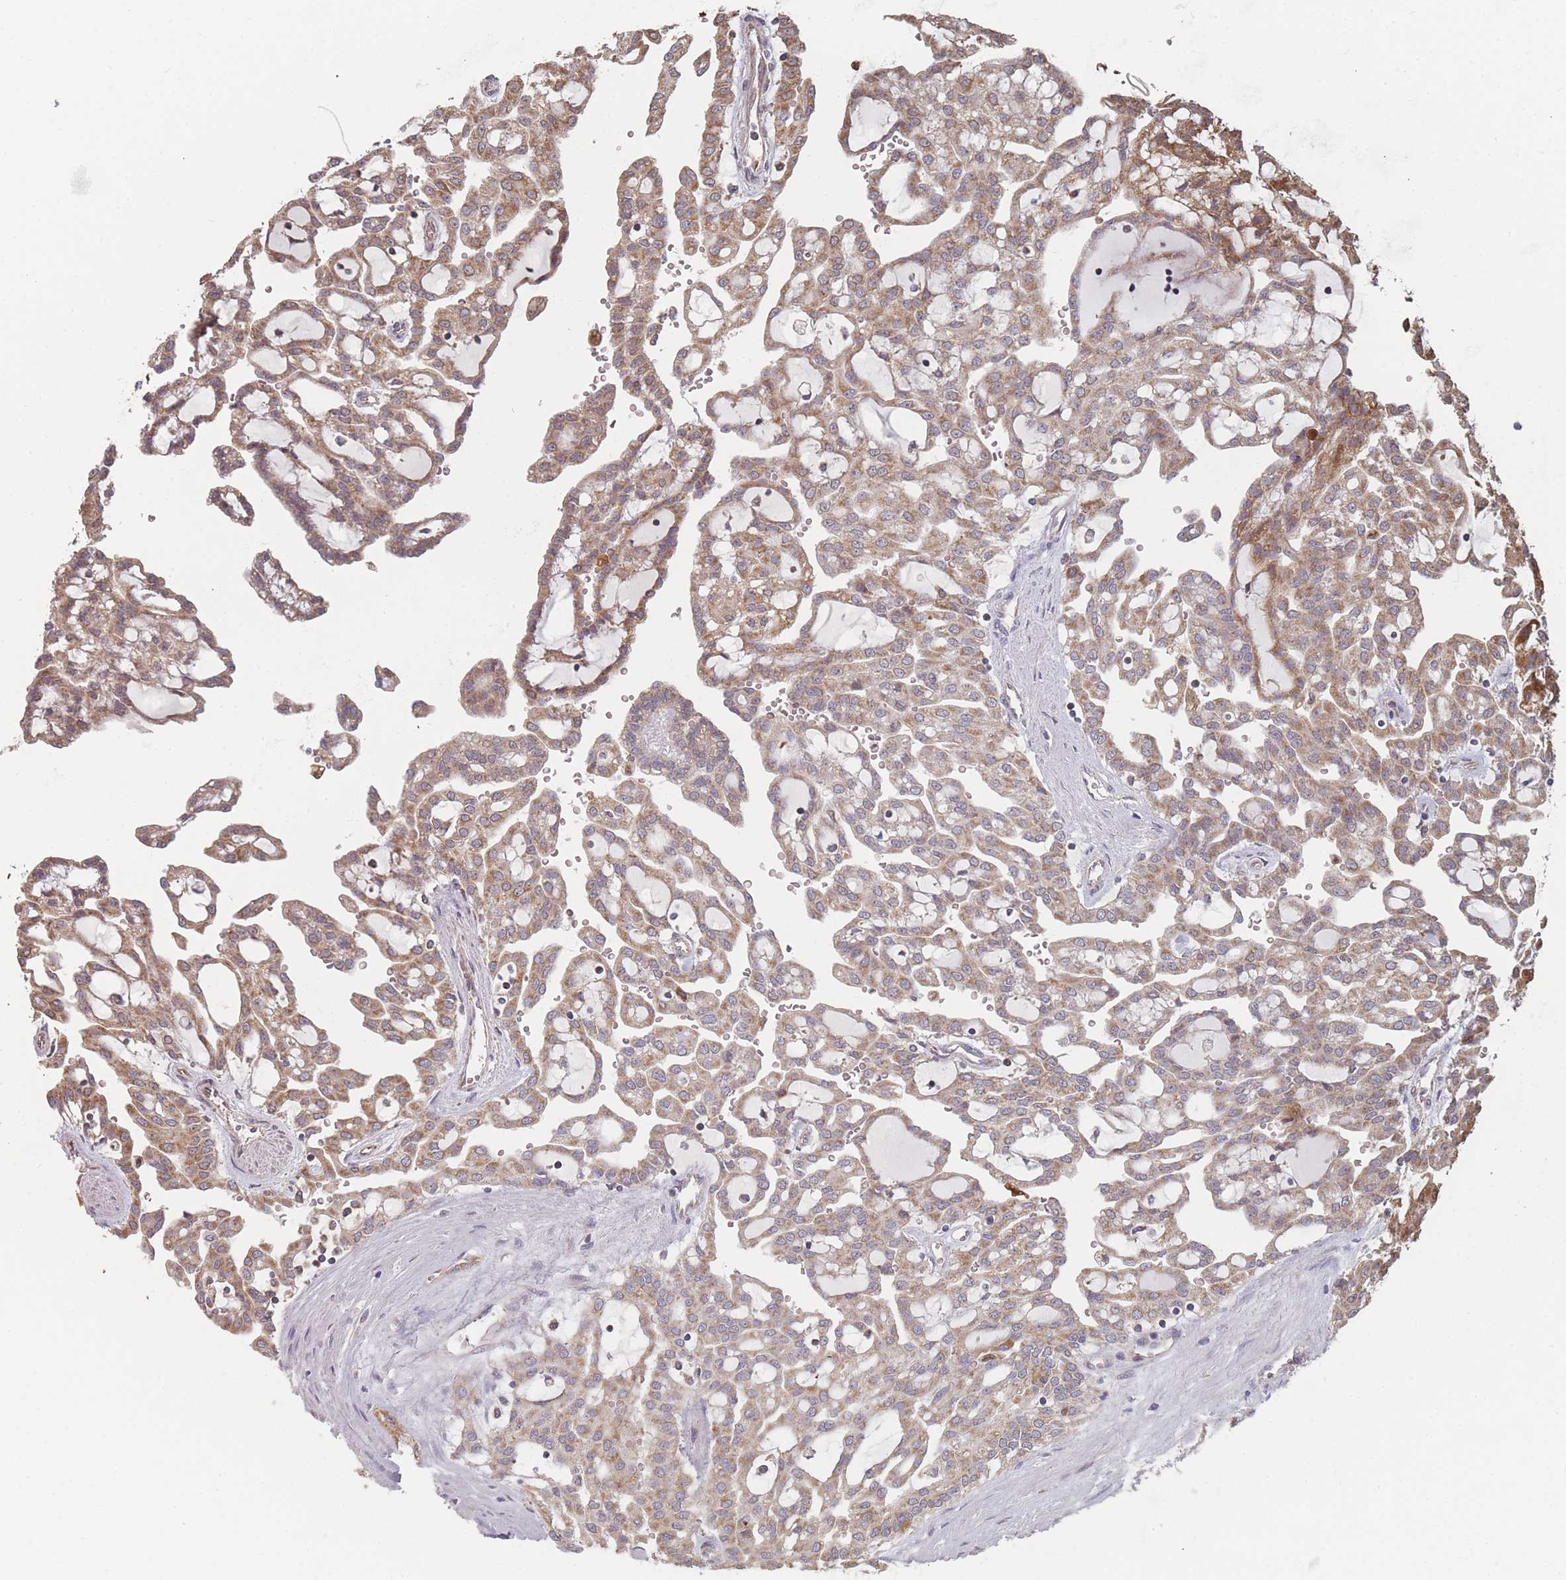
{"staining": {"intensity": "moderate", "quantity": ">75%", "location": "cytoplasmic/membranous"}, "tissue": "renal cancer", "cell_type": "Tumor cells", "image_type": "cancer", "snomed": [{"axis": "morphology", "description": "Adenocarcinoma, NOS"}, {"axis": "topography", "description": "Kidney"}], "caption": "A high-resolution micrograph shows immunohistochemistry (IHC) staining of renal cancer, which displays moderate cytoplasmic/membranous staining in approximately >75% of tumor cells.", "gene": "PSMB3", "patient": {"sex": "male", "age": 63}}